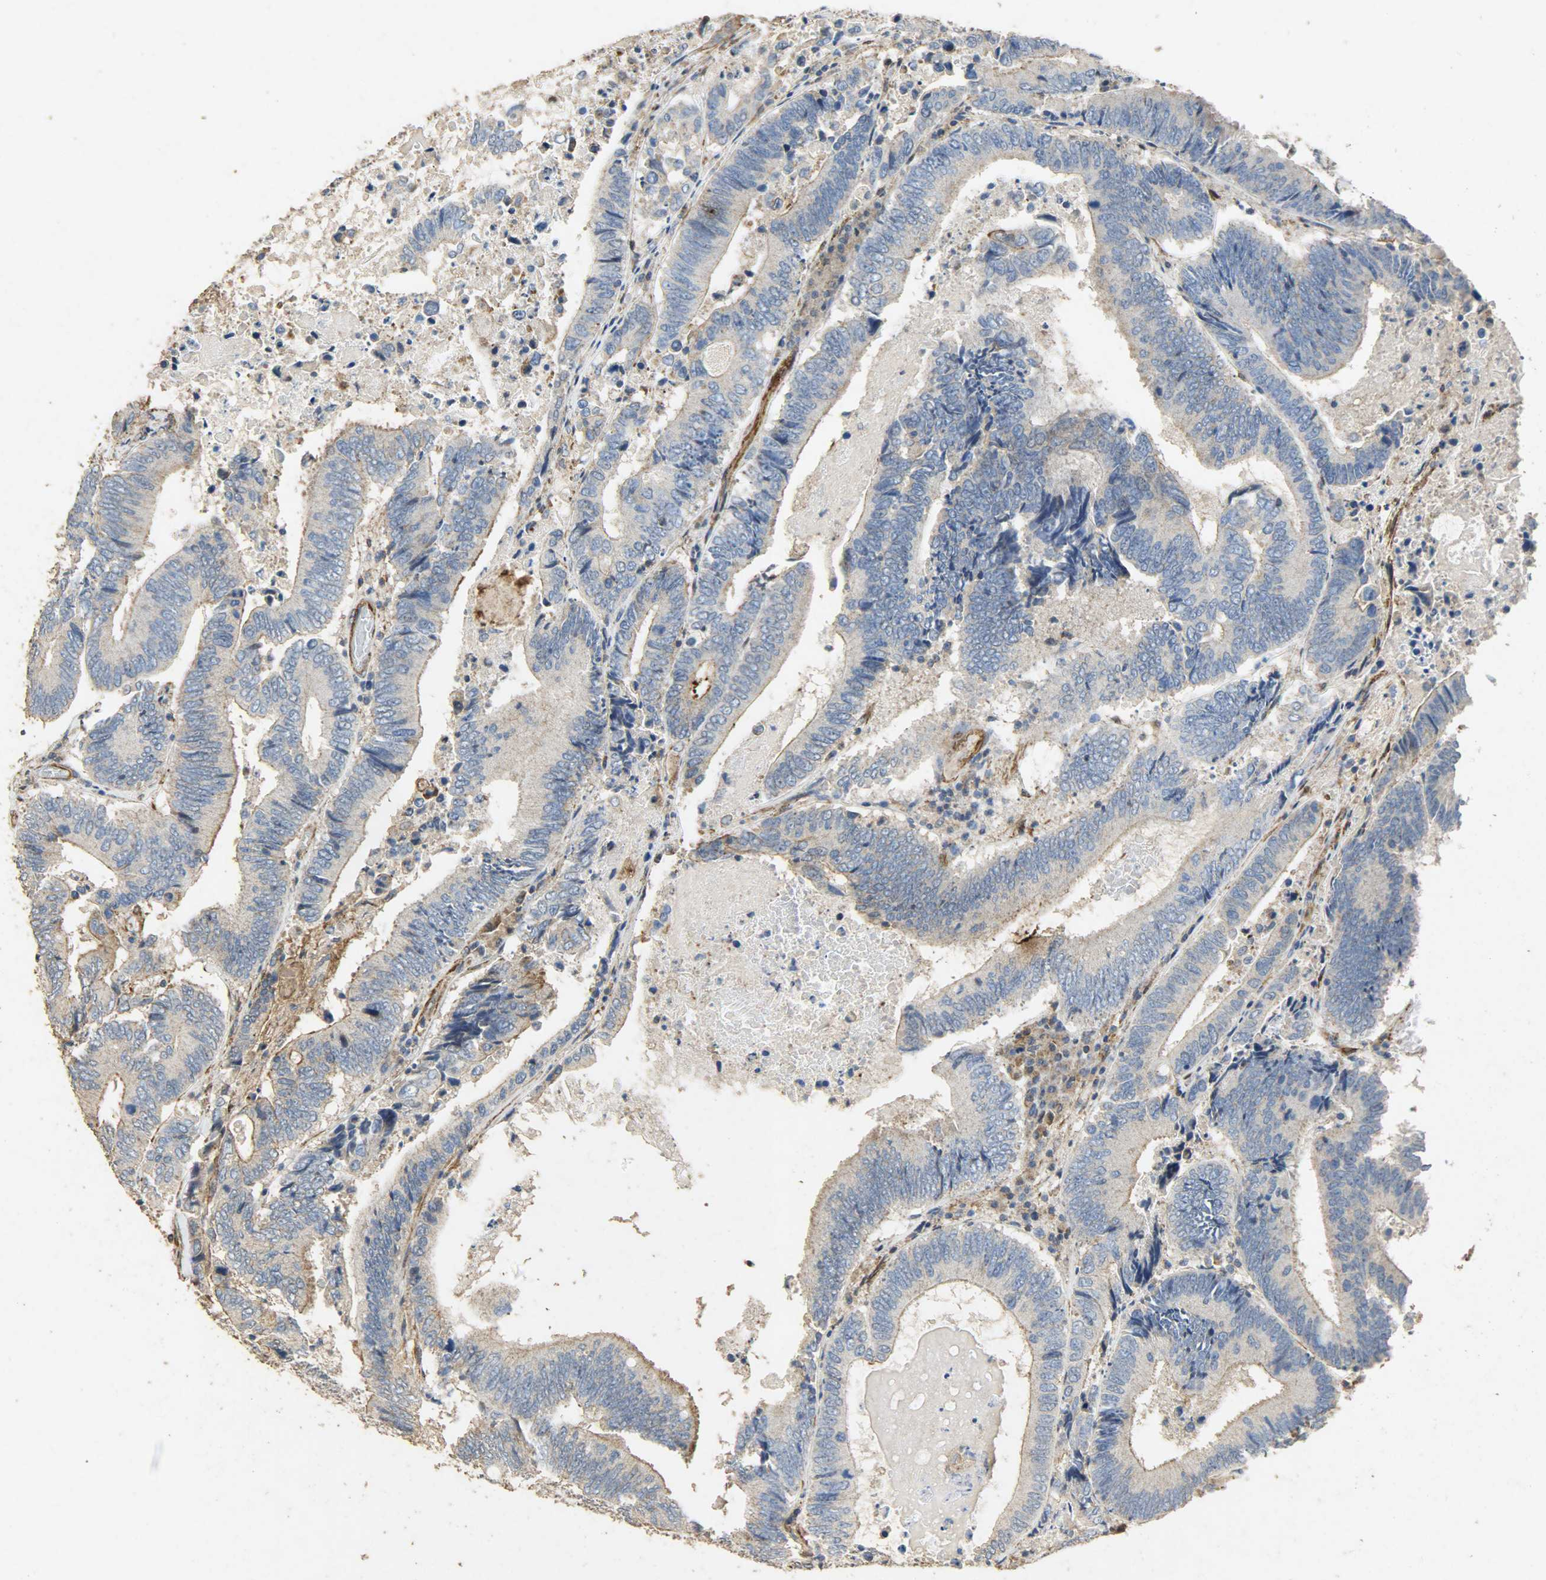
{"staining": {"intensity": "negative", "quantity": "none", "location": "none"}, "tissue": "colorectal cancer", "cell_type": "Tumor cells", "image_type": "cancer", "snomed": [{"axis": "morphology", "description": "Adenocarcinoma, NOS"}, {"axis": "topography", "description": "Colon"}], "caption": "Protein analysis of colorectal adenocarcinoma exhibits no significant expression in tumor cells. (Stains: DAB IHC with hematoxylin counter stain, Microscopy: brightfield microscopy at high magnification).", "gene": "TPM4", "patient": {"sex": "female", "age": 78}}